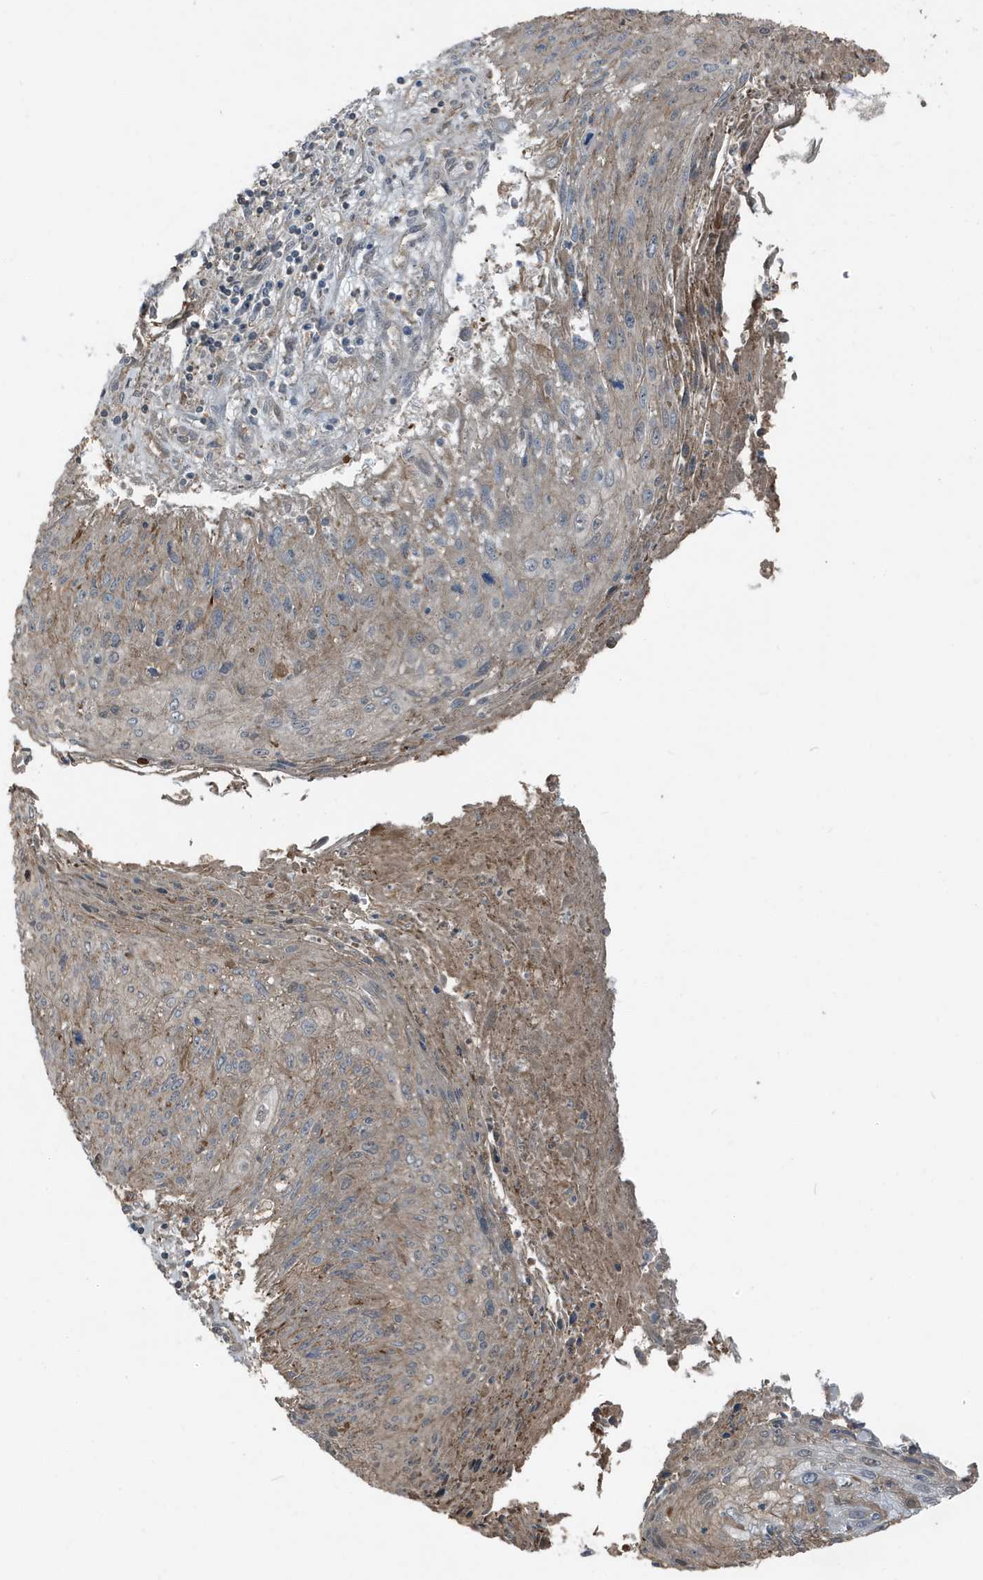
{"staining": {"intensity": "weak", "quantity": ">75%", "location": "cytoplasmic/membranous"}, "tissue": "cervical cancer", "cell_type": "Tumor cells", "image_type": "cancer", "snomed": [{"axis": "morphology", "description": "Squamous cell carcinoma, NOS"}, {"axis": "topography", "description": "Cervix"}], "caption": "A brown stain labels weak cytoplasmic/membranous staining of a protein in human squamous cell carcinoma (cervical) tumor cells.", "gene": "AZI2", "patient": {"sex": "female", "age": 51}}